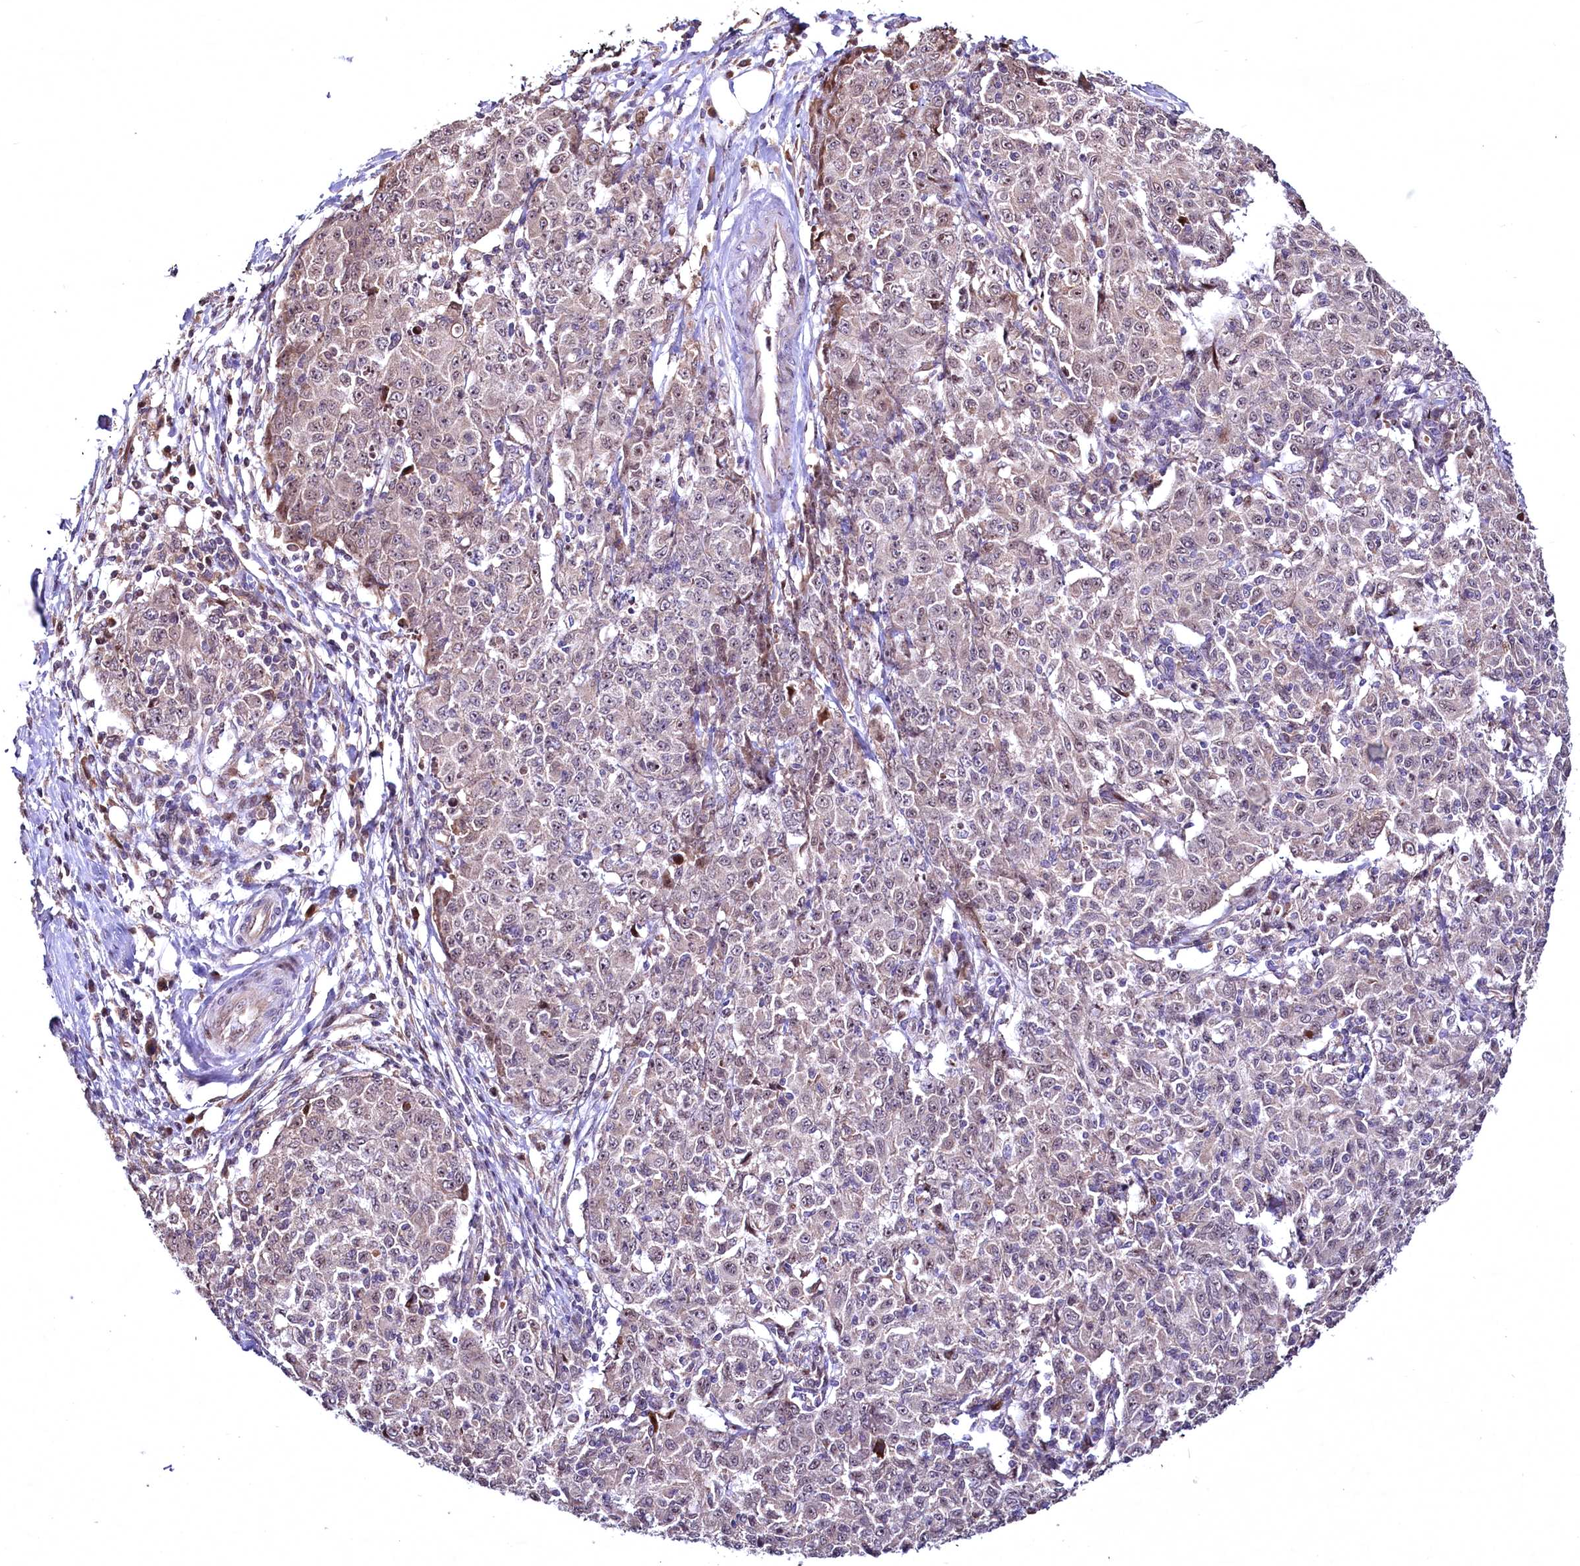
{"staining": {"intensity": "moderate", "quantity": "25%-75%", "location": "nuclear"}, "tissue": "ovarian cancer", "cell_type": "Tumor cells", "image_type": "cancer", "snomed": [{"axis": "morphology", "description": "Carcinoma, endometroid"}, {"axis": "topography", "description": "Ovary"}], "caption": "This is a photomicrograph of immunohistochemistry staining of ovarian endometroid carcinoma, which shows moderate expression in the nuclear of tumor cells.", "gene": "N4BP2L1", "patient": {"sex": "female", "age": 42}}